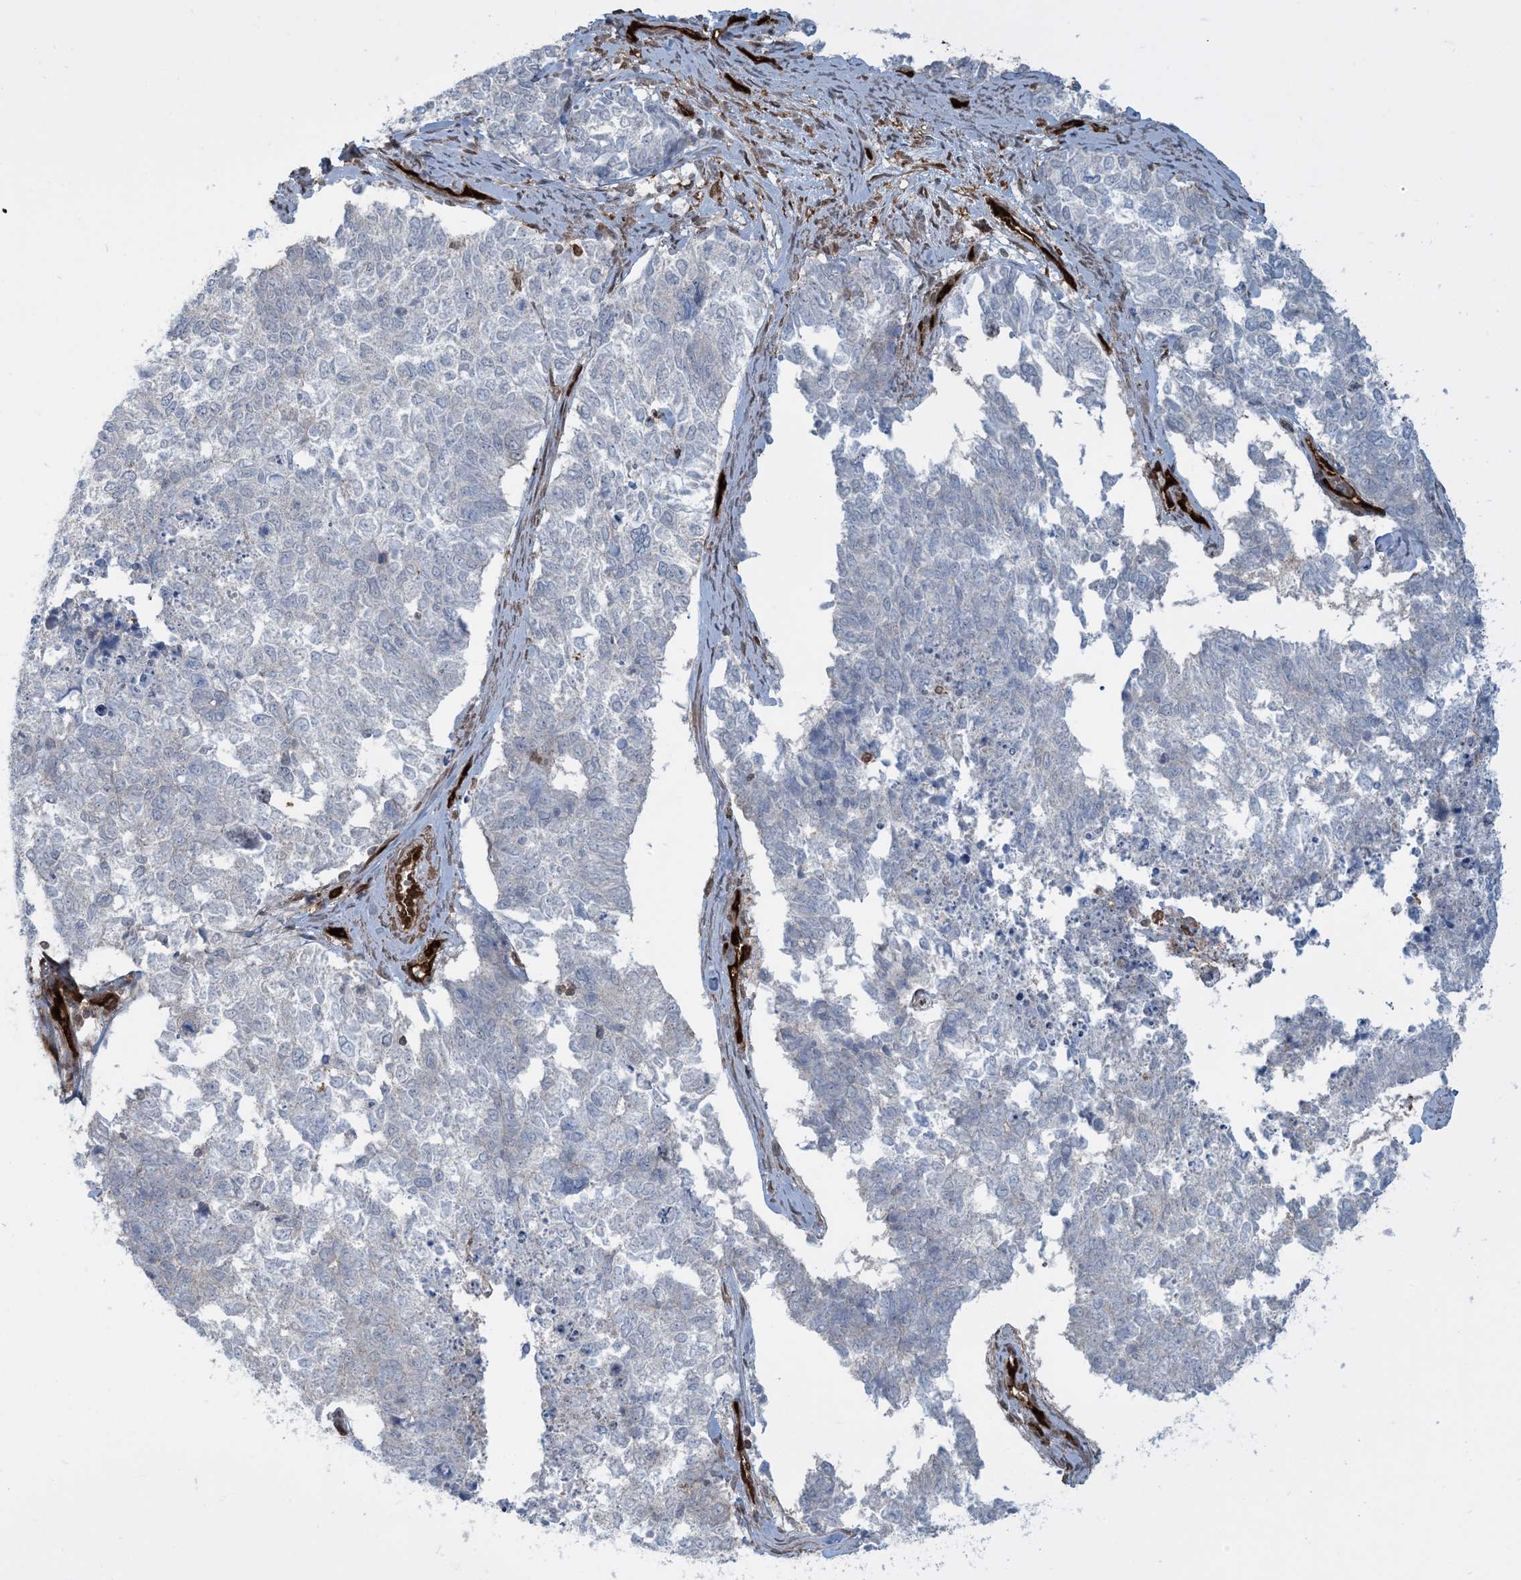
{"staining": {"intensity": "negative", "quantity": "none", "location": "none"}, "tissue": "cervical cancer", "cell_type": "Tumor cells", "image_type": "cancer", "snomed": [{"axis": "morphology", "description": "Squamous cell carcinoma, NOS"}, {"axis": "topography", "description": "Cervix"}], "caption": "Immunohistochemistry of squamous cell carcinoma (cervical) displays no expression in tumor cells.", "gene": "PPM1F", "patient": {"sex": "female", "age": 63}}